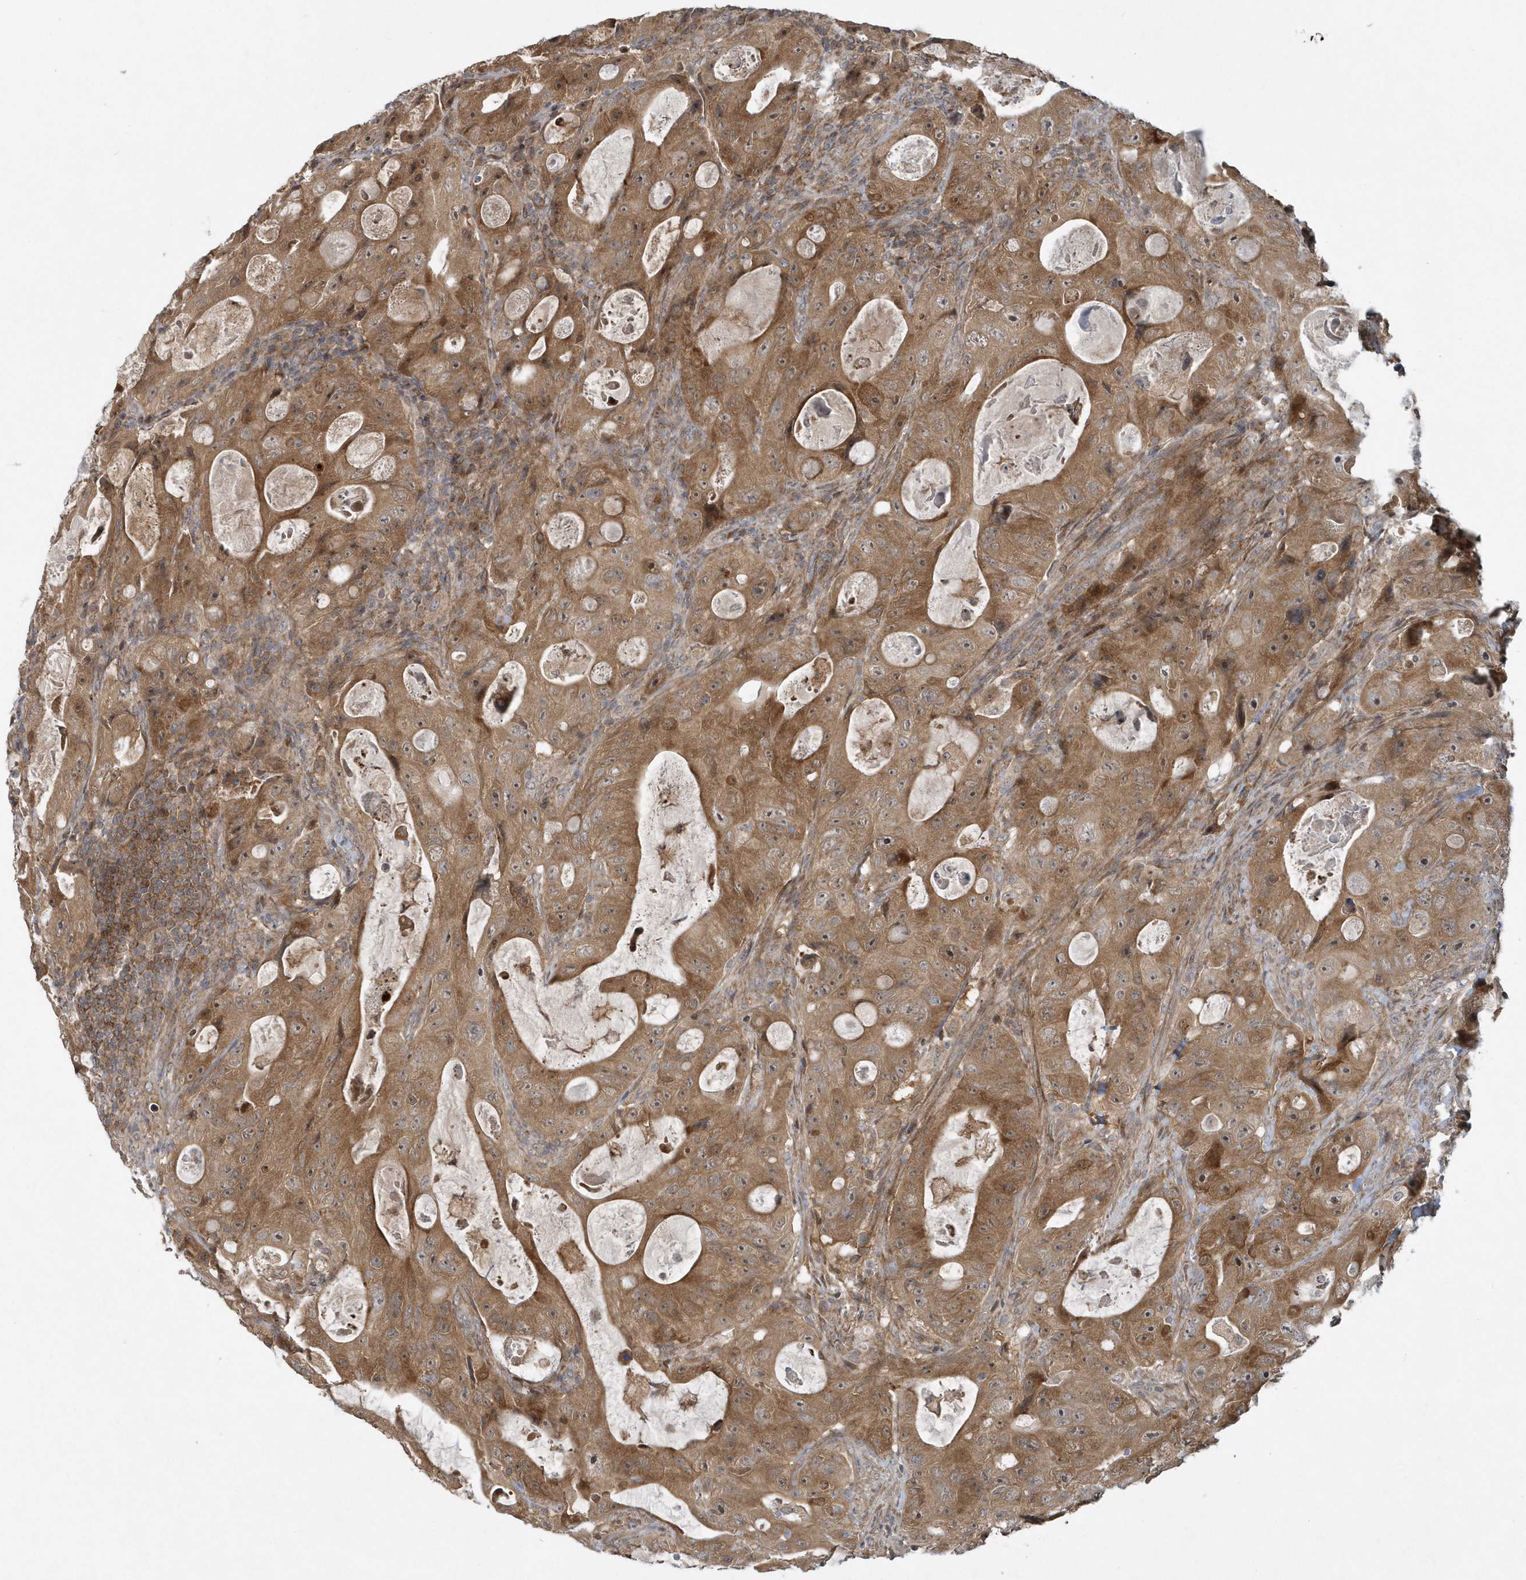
{"staining": {"intensity": "moderate", "quantity": ">75%", "location": "cytoplasmic/membranous"}, "tissue": "colorectal cancer", "cell_type": "Tumor cells", "image_type": "cancer", "snomed": [{"axis": "morphology", "description": "Adenocarcinoma, NOS"}, {"axis": "topography", "description": "Colon"}], "caption": "This micrograph shows colorectal cancer (adenocarcinoma) stained with IHC to label a protein in brown. The cytoplasmic/membranous of tumor cells show moderate positivity for the protein. Nuclei are counter-stained blue.", "gene": "THG1L", "patient": {"sex": "female", "age": 46}}